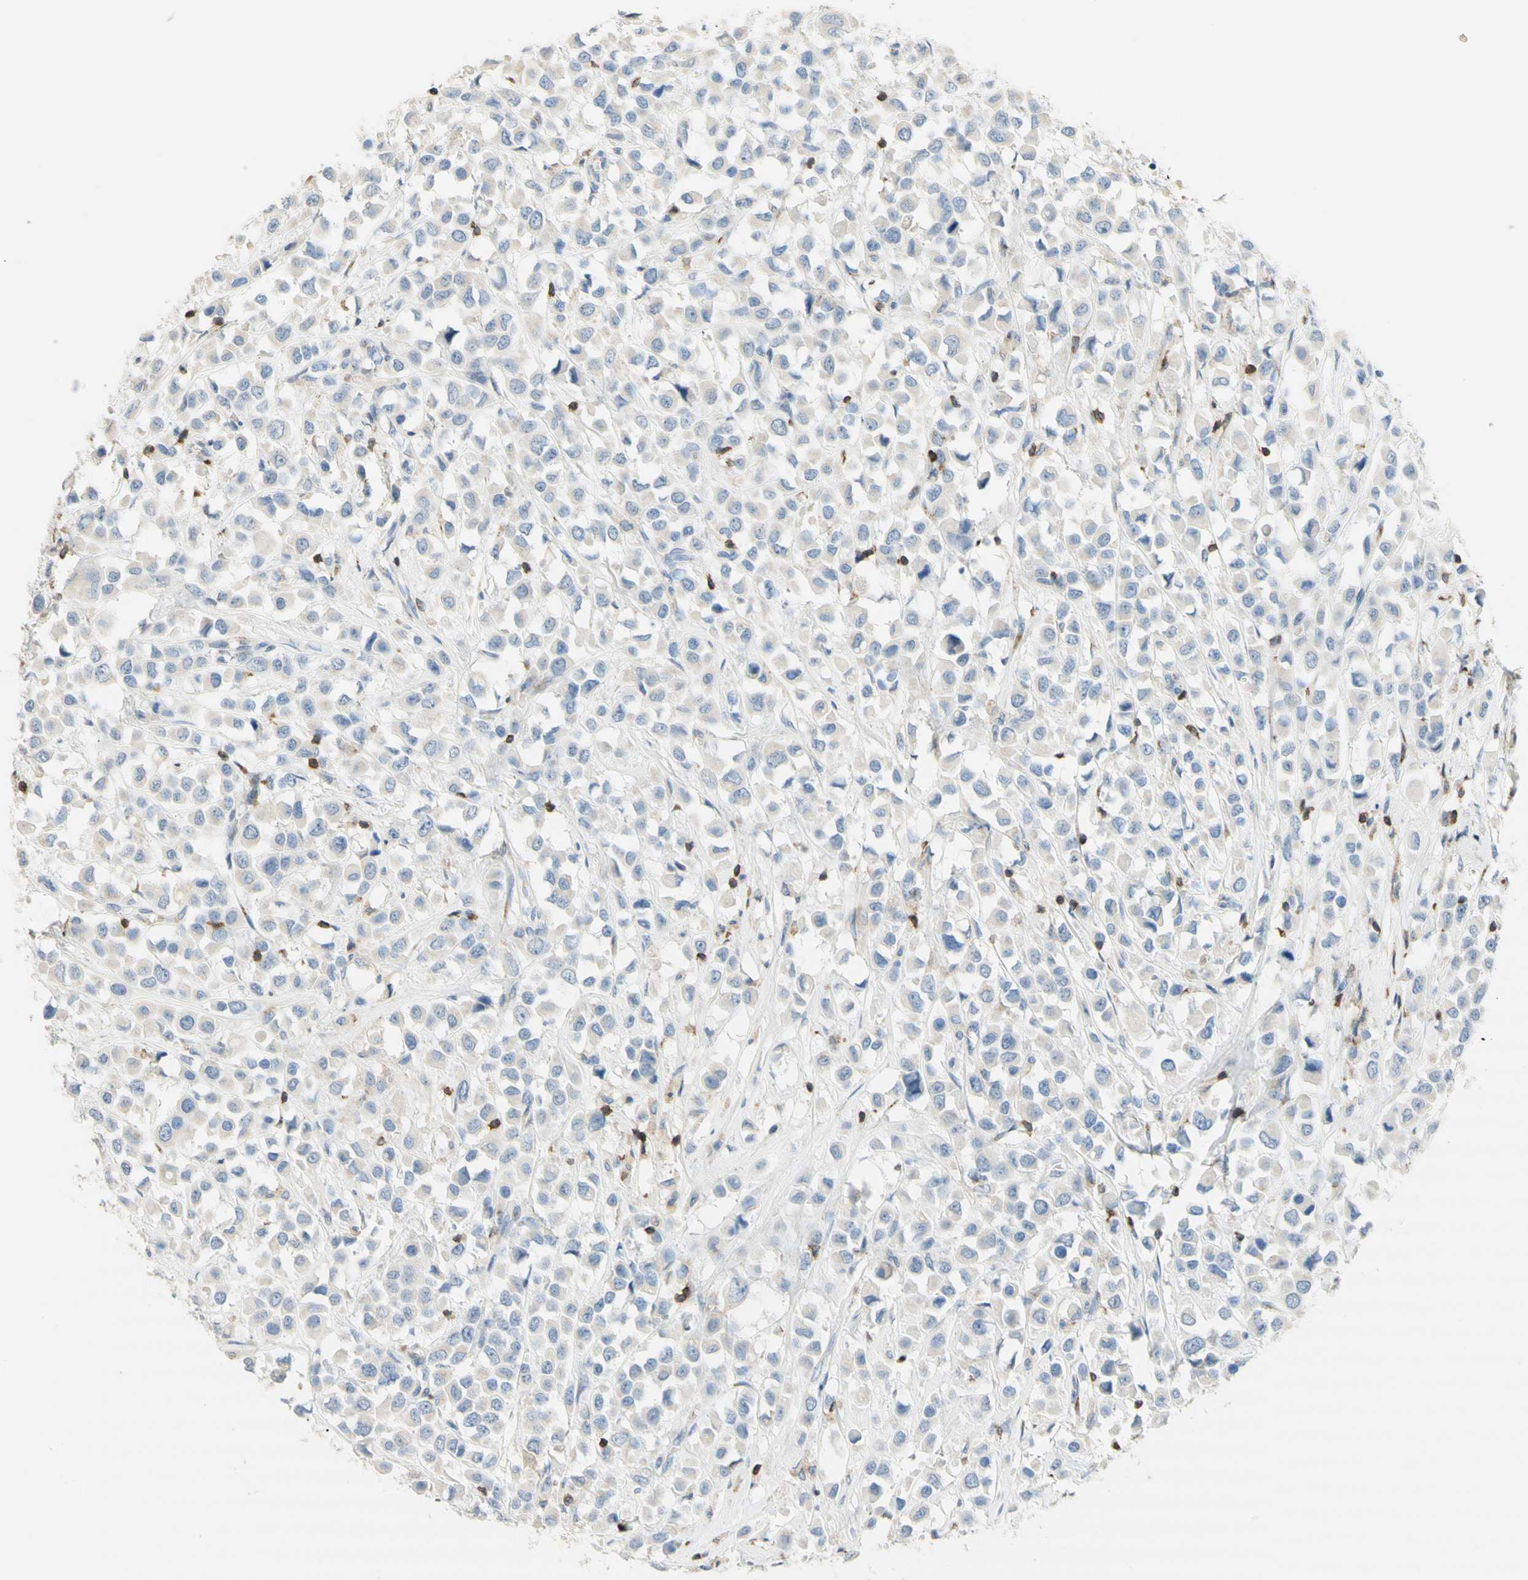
{"staining": {"intensity": "negative", "quantity": "none", "location": "none"}, "tissue": "breast cancer", "cell_type": "Tumor cells", "image_type": "cancer", "snomed": [{"axis": "morphology", "description": "Duct carcinoma"}, {"axis": "topography", "description": "Breast"}], "caption": "Protein analysis of breast intraductal carcinoma shows no significant expression in tumor cells.", "gene": "SPINK6", "patient": {"sex": "female", "age": 61}}